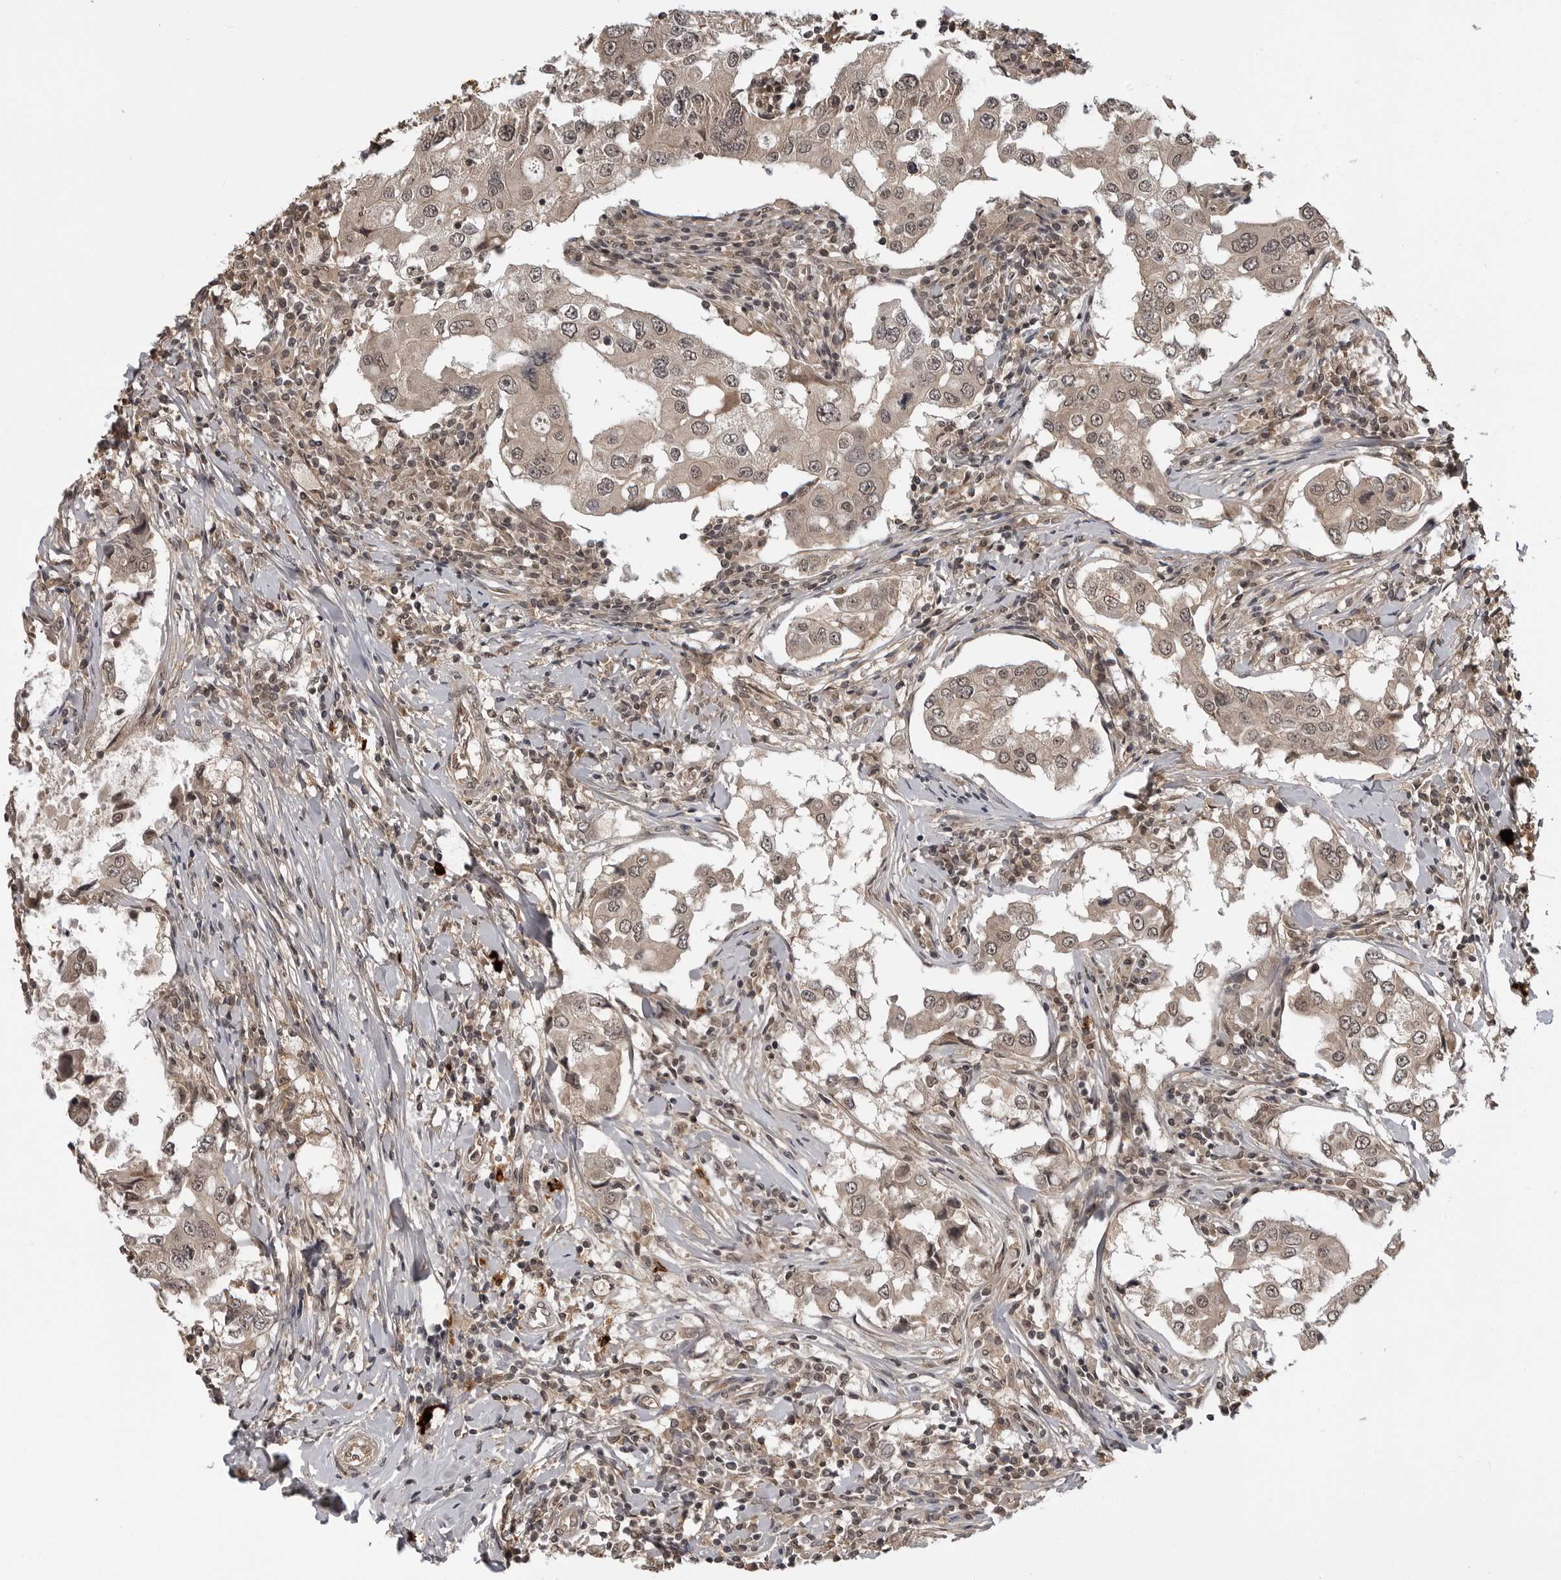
{"staining": {"intensity": "weak", "quantity": "25%-75%", "location": "nuclear"}, "tissue": "breast cancer", "cell_type": "Tumor cells", "image_type": "cancer", "snomed": [{"axis": "morphology", "description": "Duct carcinoma"}, {"axis": "topography", "description": "Breast"}], "caption": "Approximately 25%-75% of tumor cells in intraductal carcinoma (breast) demonstrate weak nuclear protein positivity as visualized by brown immunohistochemical staining.", "gene": "IL24", "patient": {"sex": "female", "age": 27}}